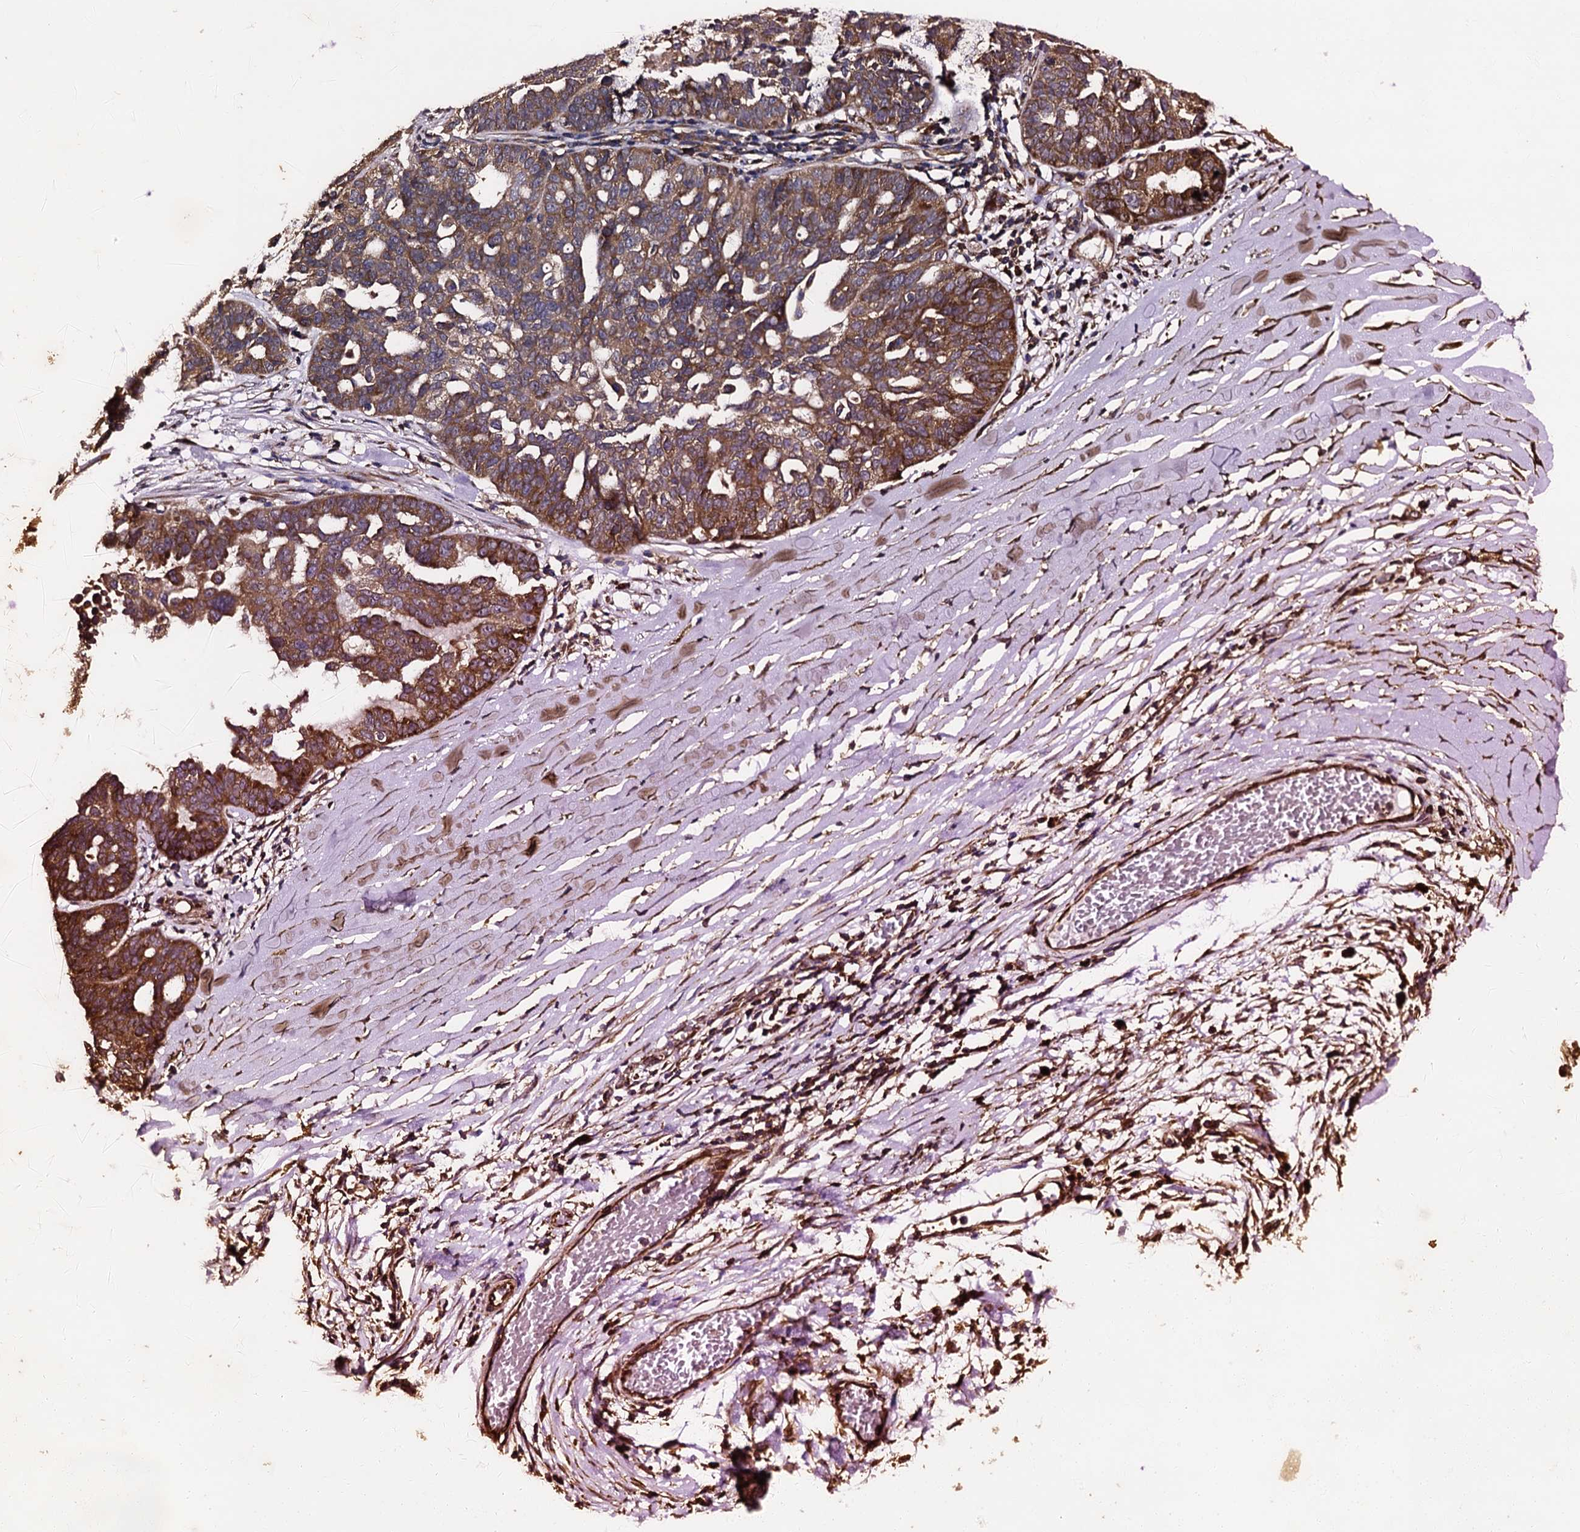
{"staining": {"intensity": "moderate", "quantity": ">75%", "location": "cytoplasmic/membranous"}, "tissue": "ovarian cancer", "cell_type": "Tumor cells", "image_type": "cancer", "snomed": [{"axis": "morphology", "description": "Cystadenocarcinoma, serous, NOS"}, {"axis": "topography", "description": "Ovary"}], "caption": "Immunohistochemical staining of ovarian serous cystadenocarcinoma demonstrates medium levels of moderate cytoplasmic/membranous staining in about >75% of tumor cells.", "gene": "ATP2C1", "patient": {"sex": "female", "age": 59}}